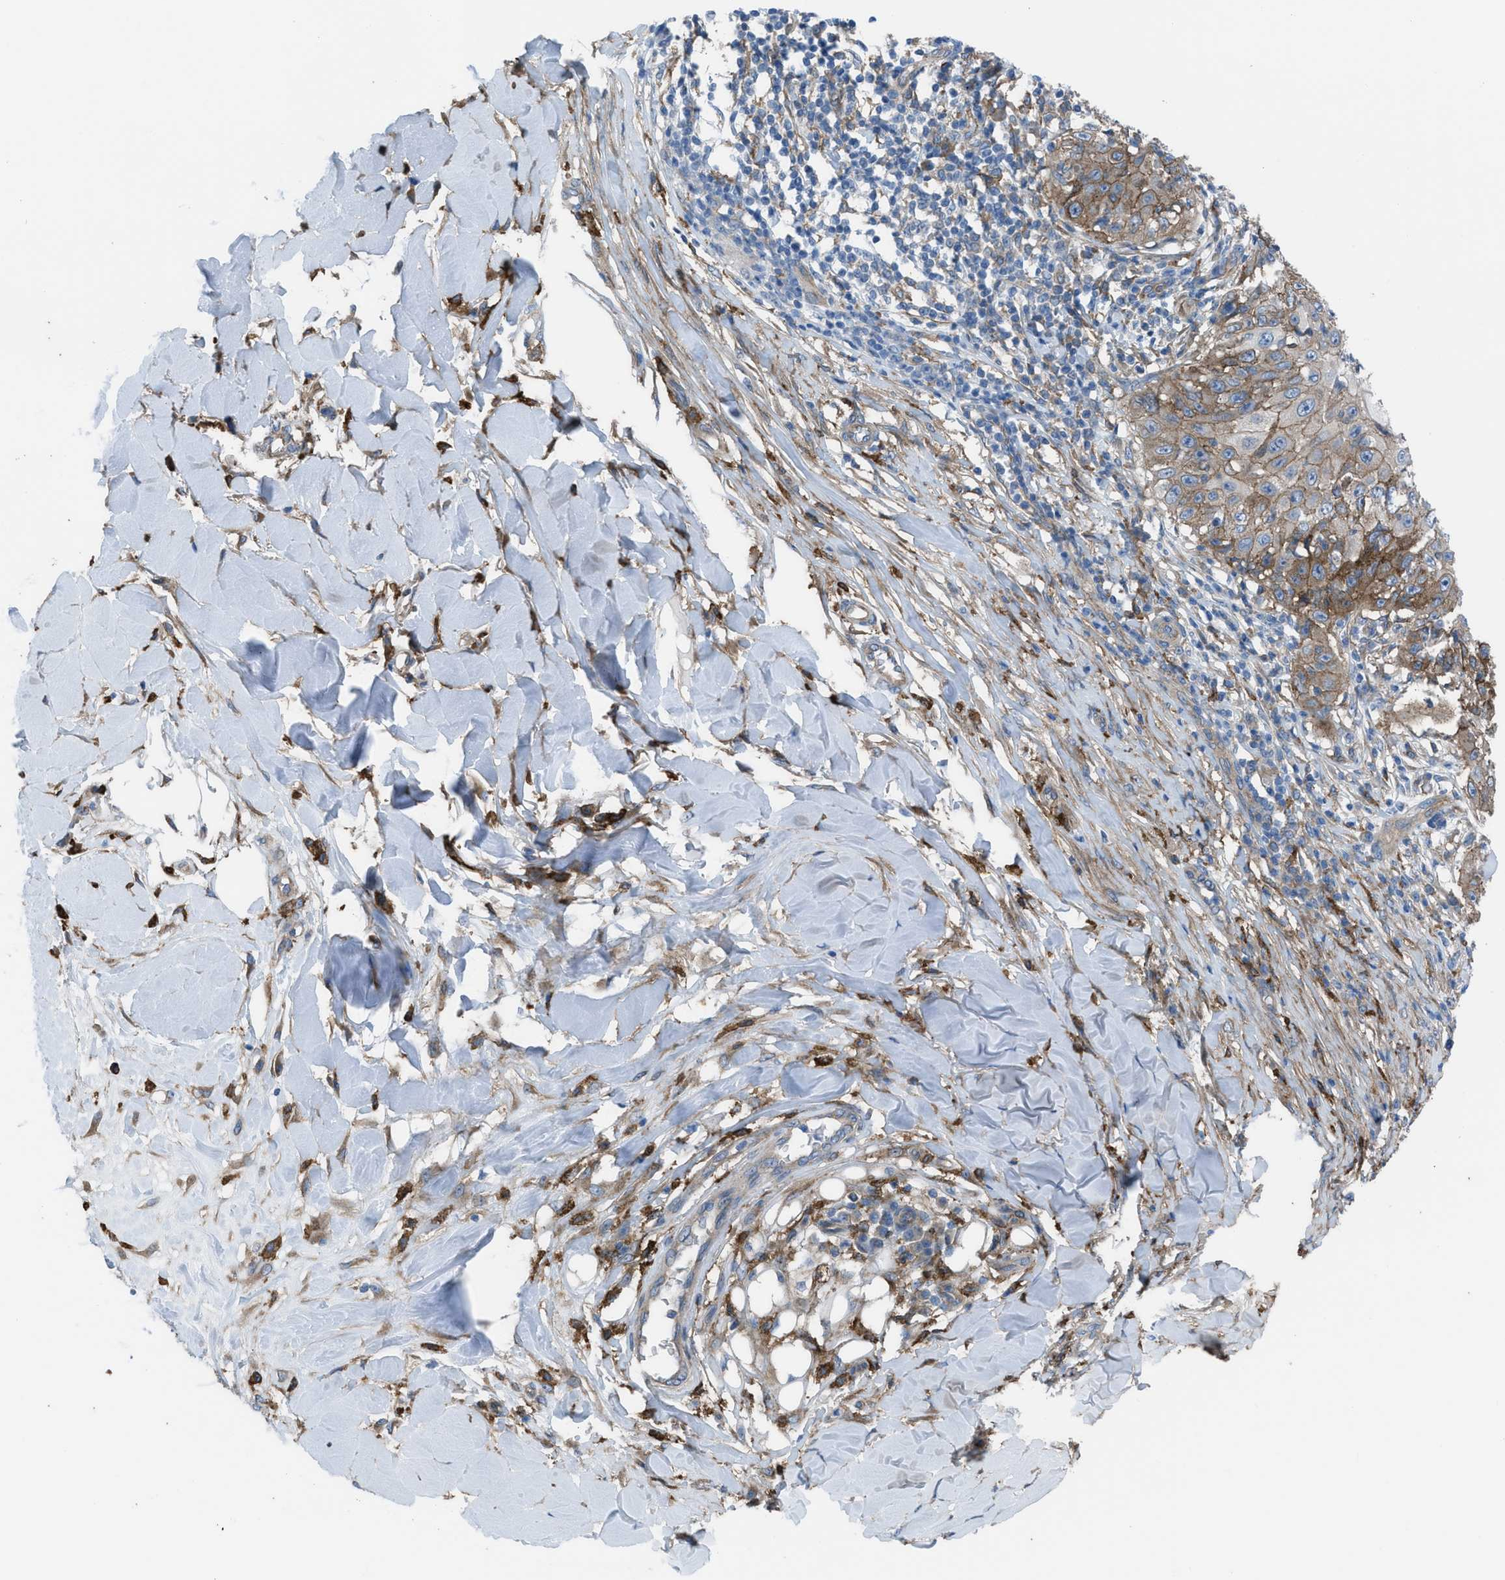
{"staining": {"intensity": "moderate", "quantity": ">75%", "location": "cytoplasmic/membranous"}, "tissue": "skin cancer", "cell_type": "Tumor cells", "image_type": "cancer", "snomed": [{"axis": "morphology", "description": "Squamous cell carcinoma, NOS"}, {"axis": "topography", "description": "Skin"}], "caption": "Immunohistochemistry micrograph of squamous cell carcinoma (skin) stained for a protein (brown), which displays medium levels of moderate cytoplasmic/membranous positivity in about >75% of tumor cells.", "gene": "EGFR", "patient": {"sex": "male", "age": 86}}